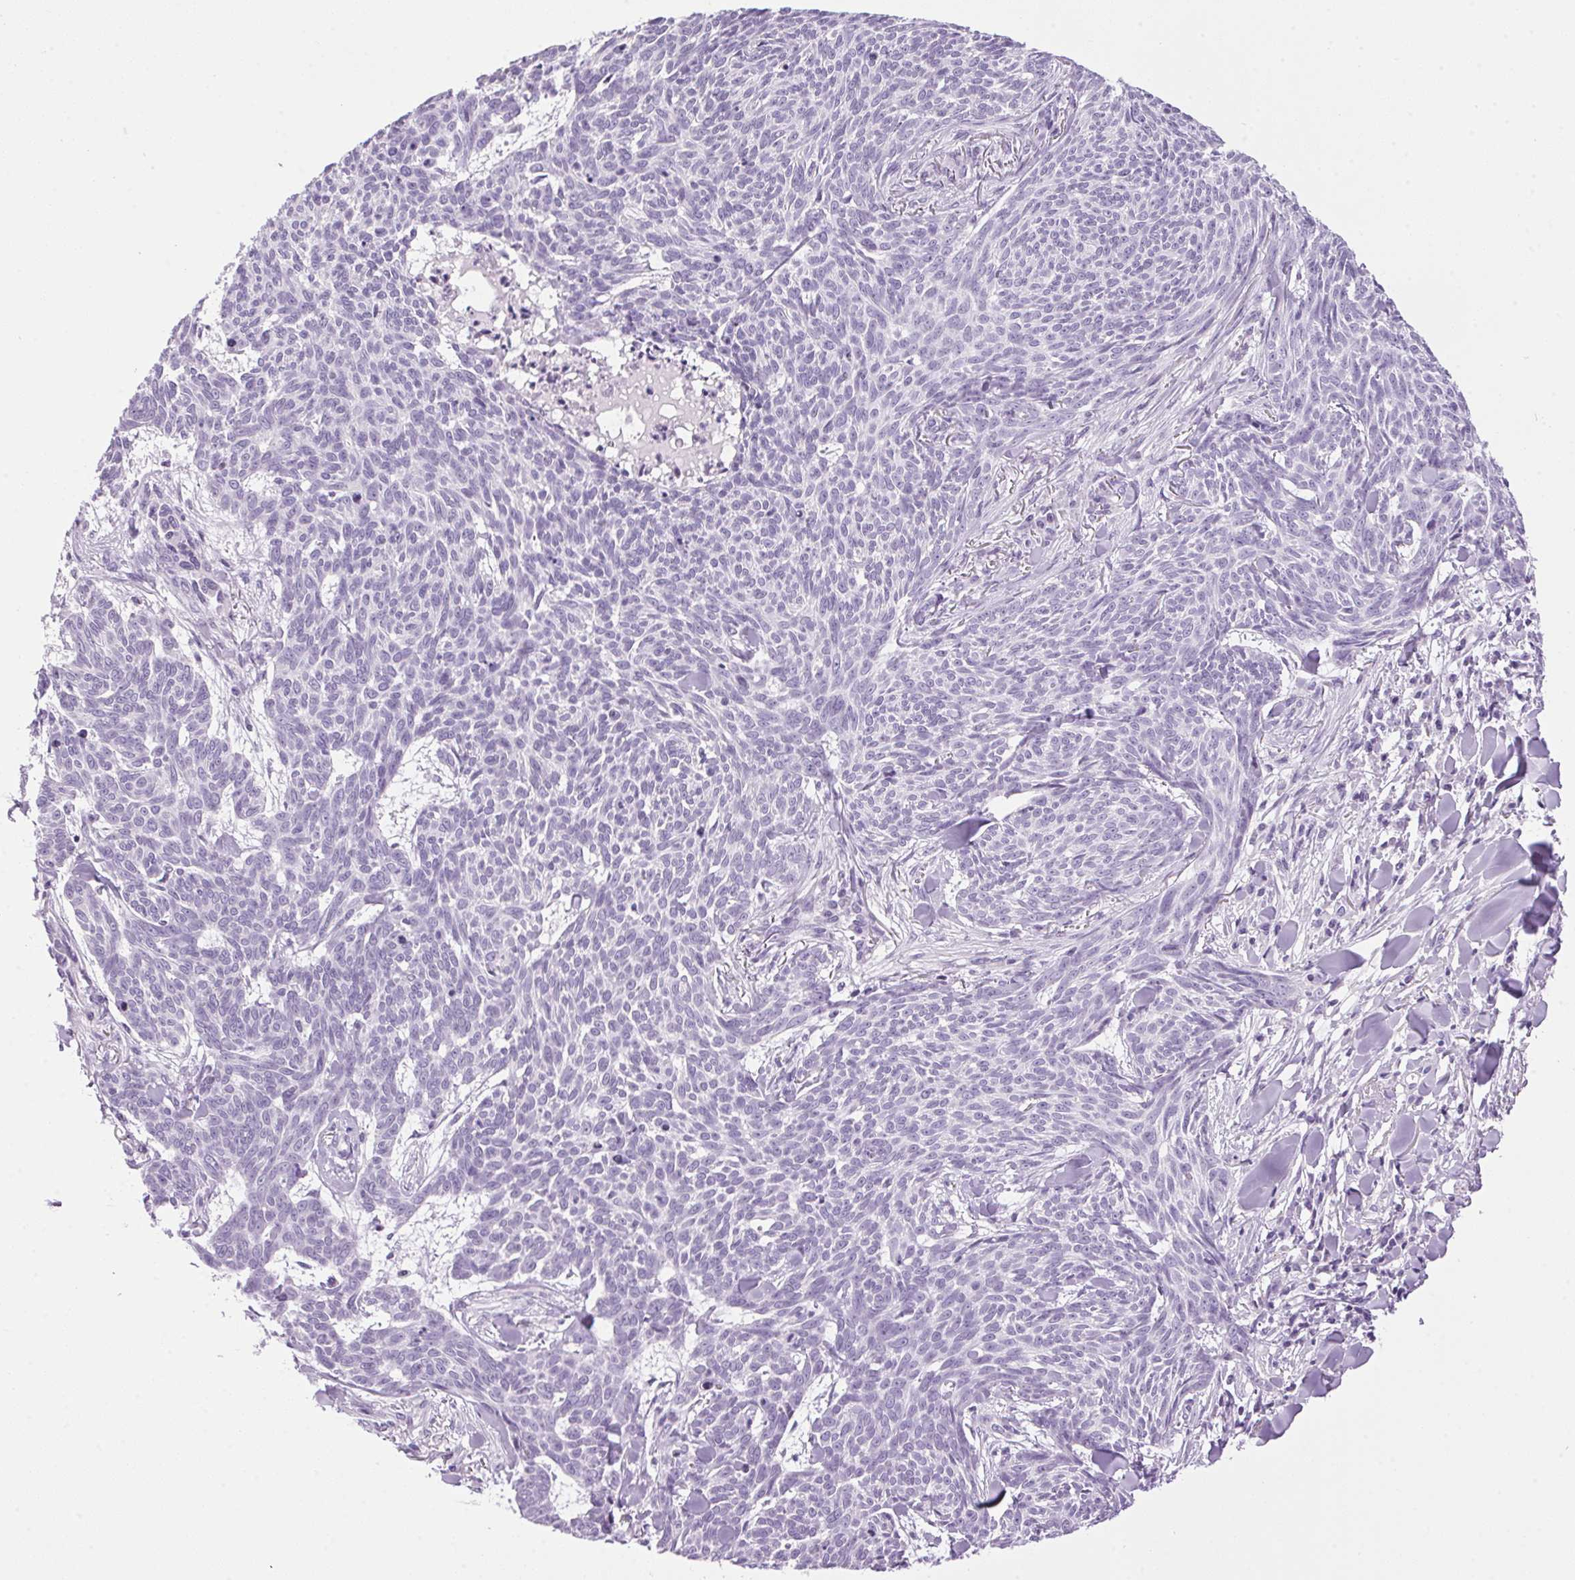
{"staining": {"intensity": "negative", "quantity": "none", "location": "none"}, "tissue": "skin cancer", "cell_type": "Tumor cells", "image_type": "cancer", "snomed": [{"axis": "morphology", "description": "Basal cell carcinoma"}, {"axis": "topography", "description": "Skin"}], "caption": "Micrograph shows no significant protein expression in tumor cells of skin cancer (basal cell carcinoma). (DAB (3,3'-diaminobenzidine) immunohistochemistry with hematoxylin counter stain).", "gene": "TMEM88B", "patient": {"sex": "female", "age": 93}}